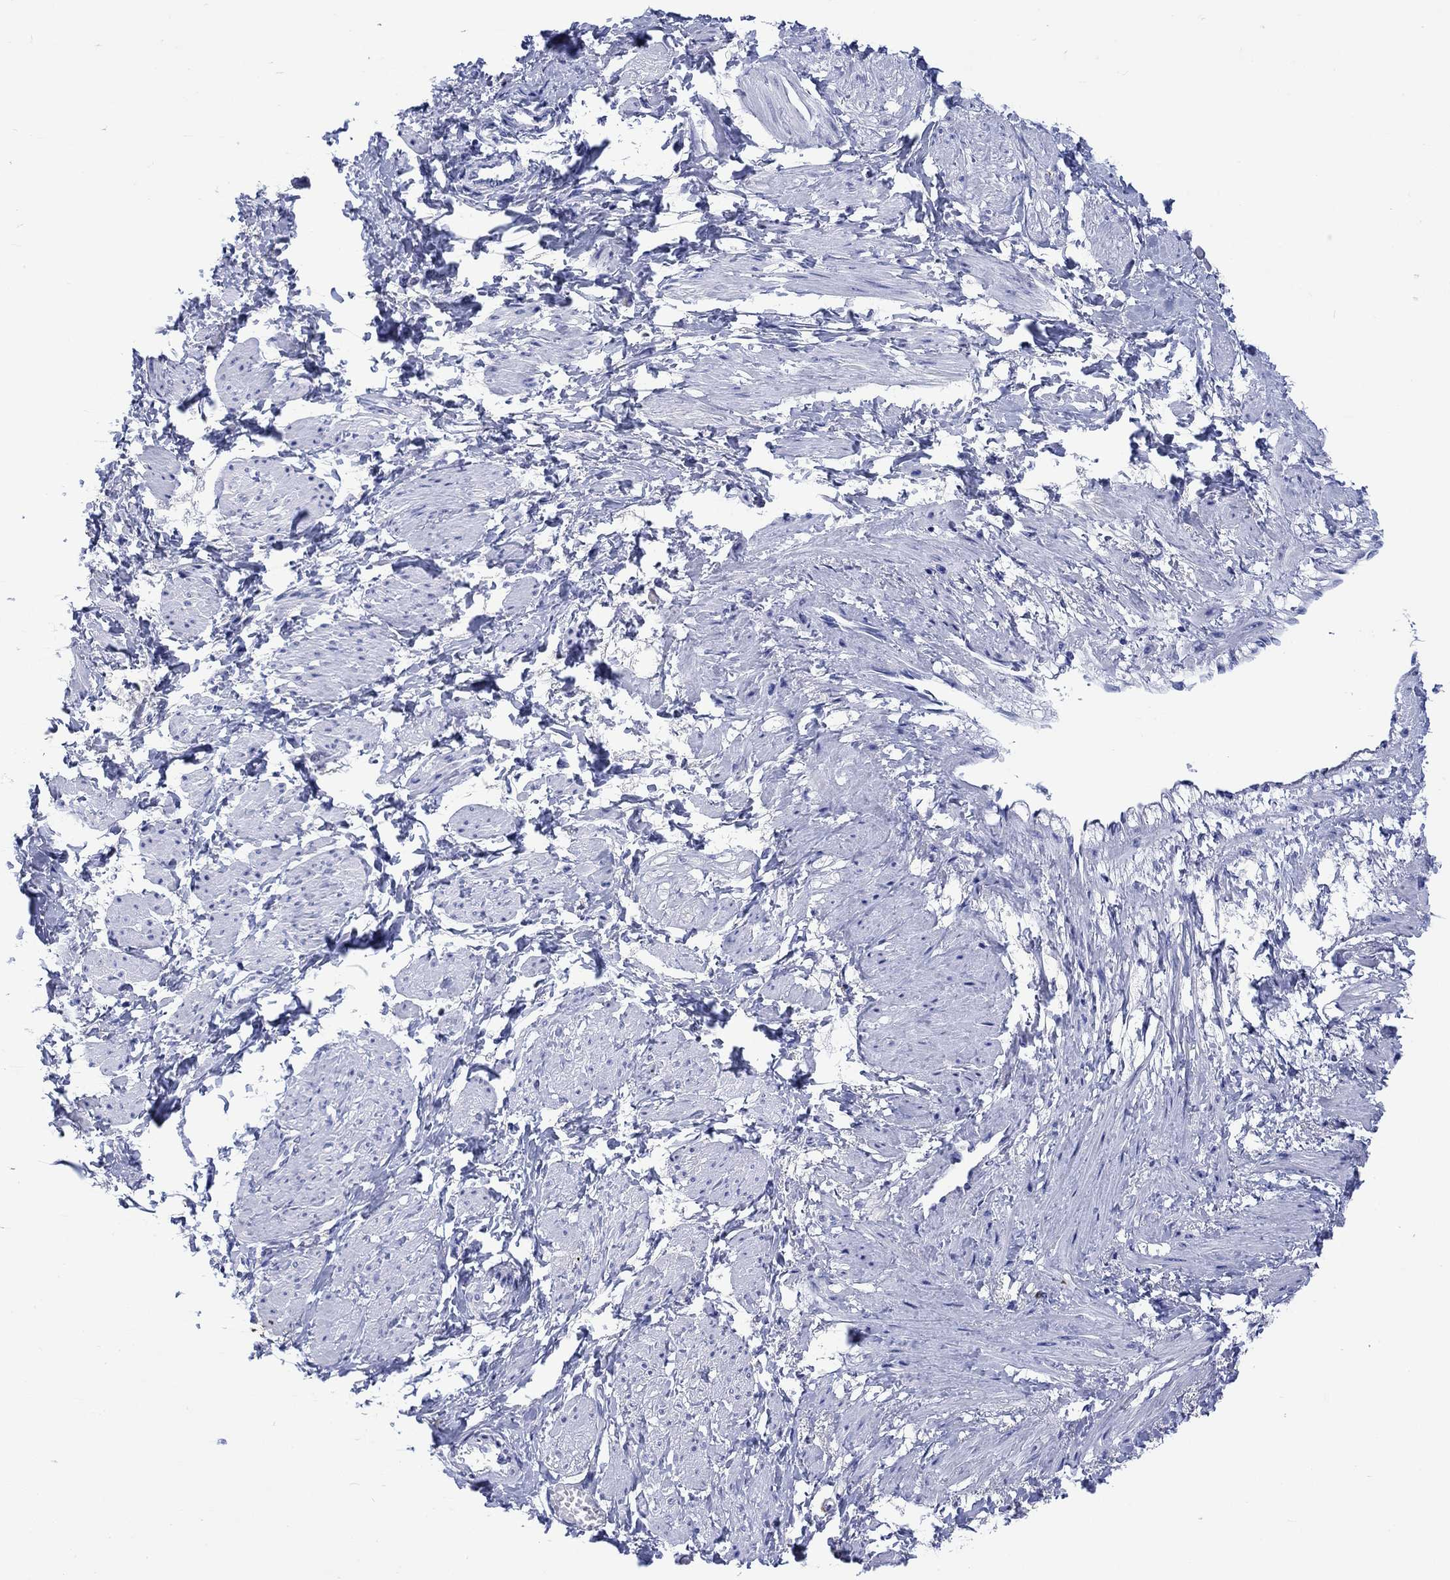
{"staining": {"intensity": "negative", "quantity": "none", "location": "none"}, "tissue": "smooth muscle", "cell_type": "Smooth muscle cells", "image_type": "normal", "snomed": [{"axis": "morphology", "description": "Normal tissue, NOS"}, {"axis": "topography", "description": "Smooth muscle"}, {"axis": "topography", "description": "Uterus"}], "caption": "Micrograph shows no protein staining in smooth muscle cells of normal smooth muscle. (Brightfield microscopy of DAB (3,3'-diaminobenzidine) IHC at high magnification).", "gene": "CACNG3", "patient": {"sex": "female", "age": 39}}